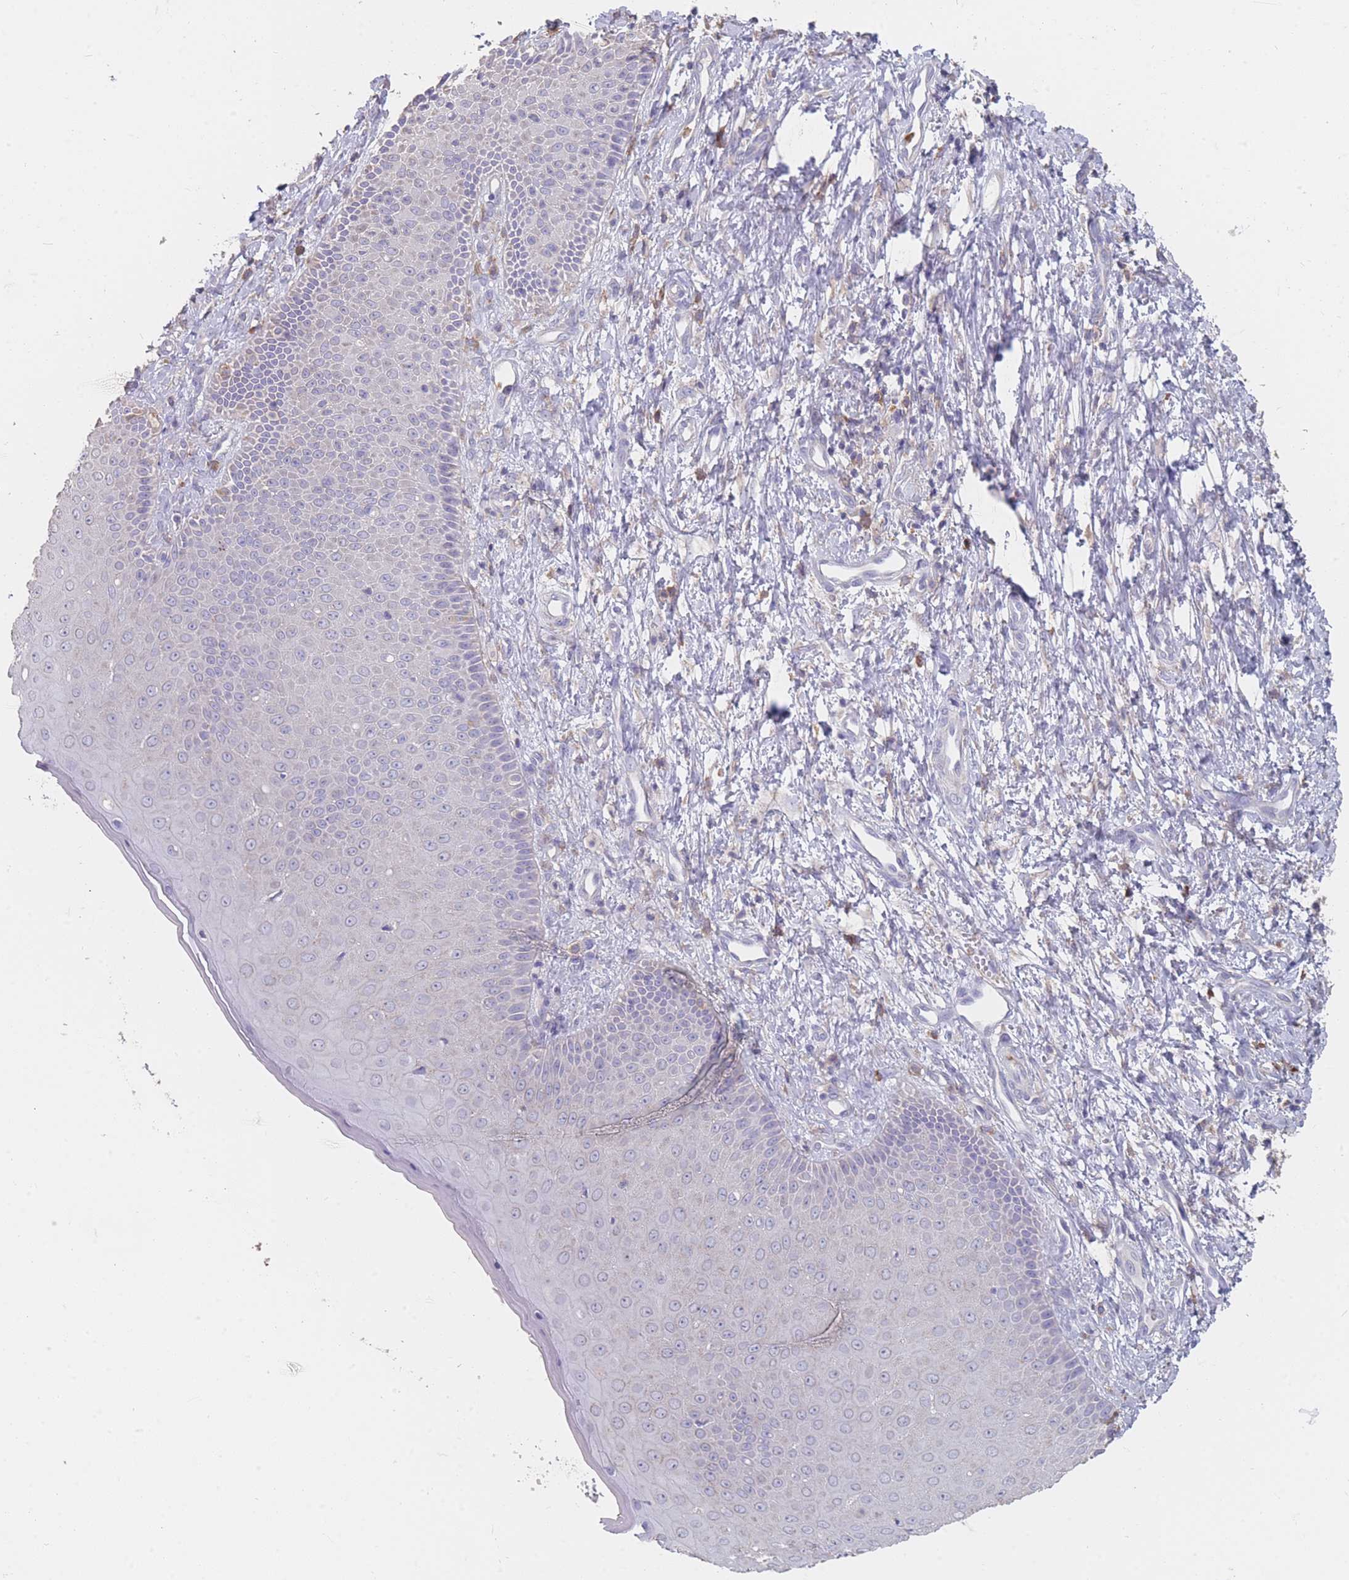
{"staining": {"intensity": "negative", "quantity": "none", "location": "none"}, "tissue": "skin", "cell_type": "Epidermal cells", "image_type": "normal", "snomed": [{"axis": "morphology", "description": "Normal tissue, NOS"}, {"axis": "topography", "description": "Anal"}], "caption": "An immunohistochemistry (IHC) histopathology image of unremarkable skin is shown. There is no staining in epidermal cells of skin. (IHC, brightfield microscopy, high magnification).", "gene": "CLEC12A", "patient": {"sex": "male", "age": 80}}